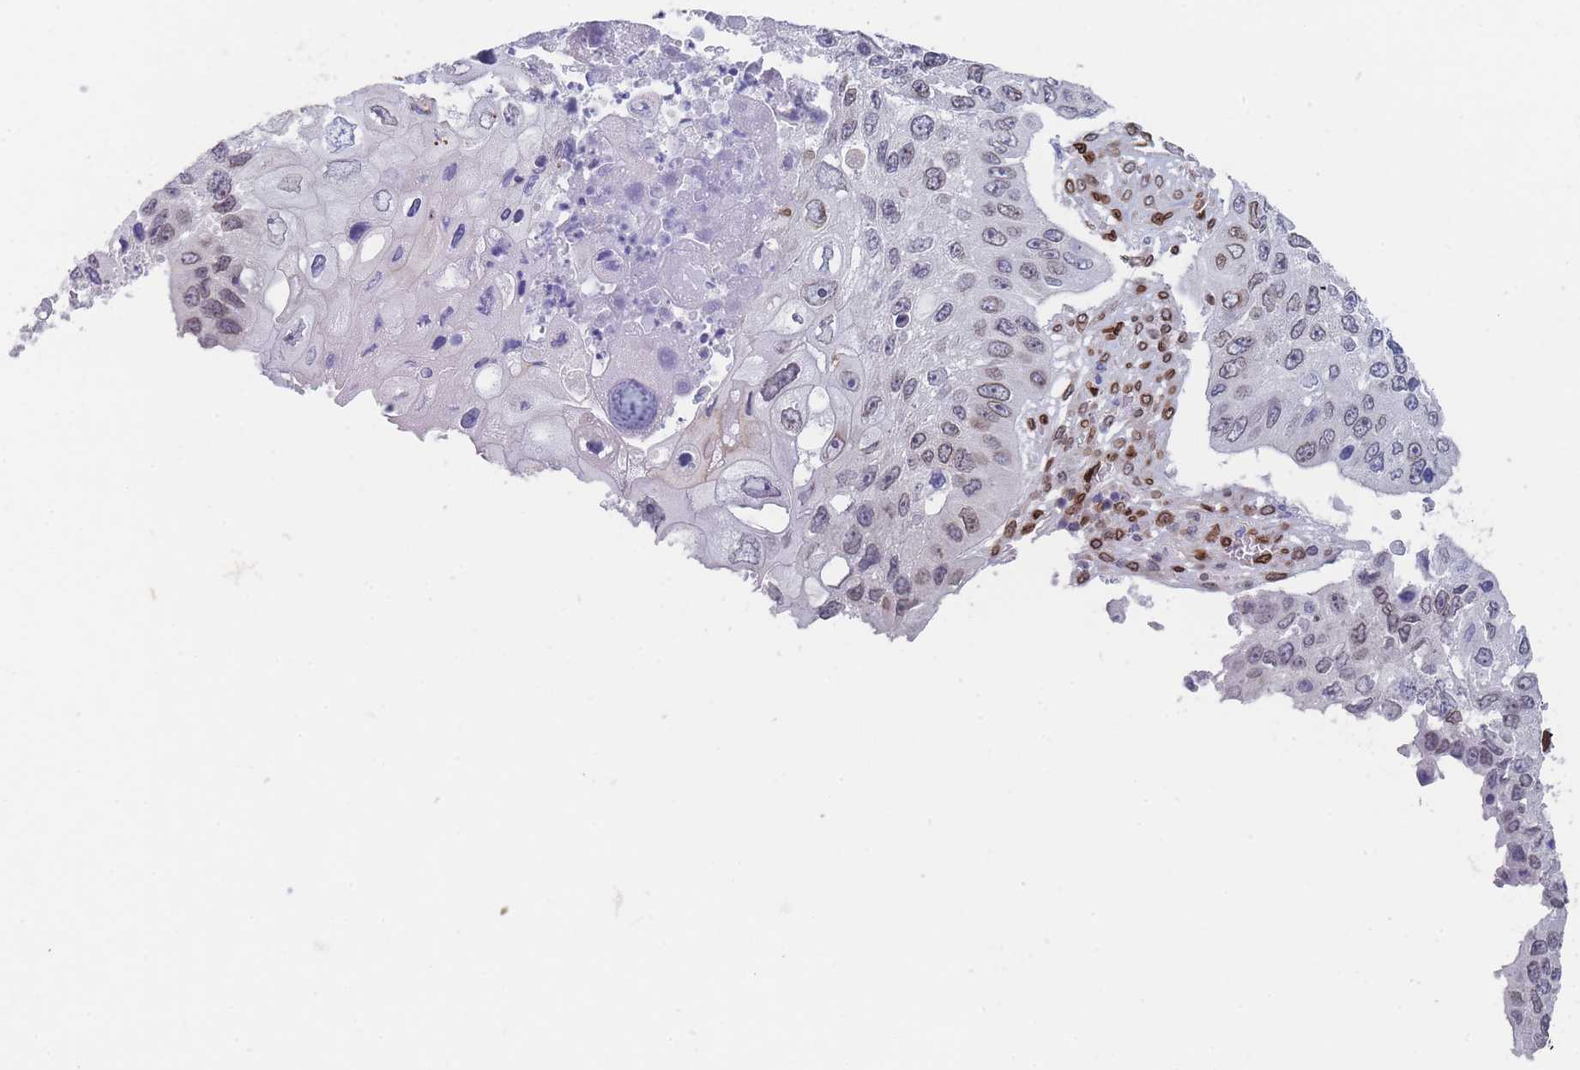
{"staining": {"intensity": "negative", "quantity": "none", "location": "none"}, "tissue": "lung cancer", "cell_type": "Tumor cells", "image_type": "cancer", "snomed": [{"axis": "morphology", "description": "Squamous cell carcinoma, NOS"}, {"axis": "topography", "description": "Lung"}], "caption": "Lung cancer (squamous cell carcinoma) stained for a protein using IHC displays no positivity tumor cells.", "gene": "ZBTB1", "patient": {"sex": "male", "age": 61}}